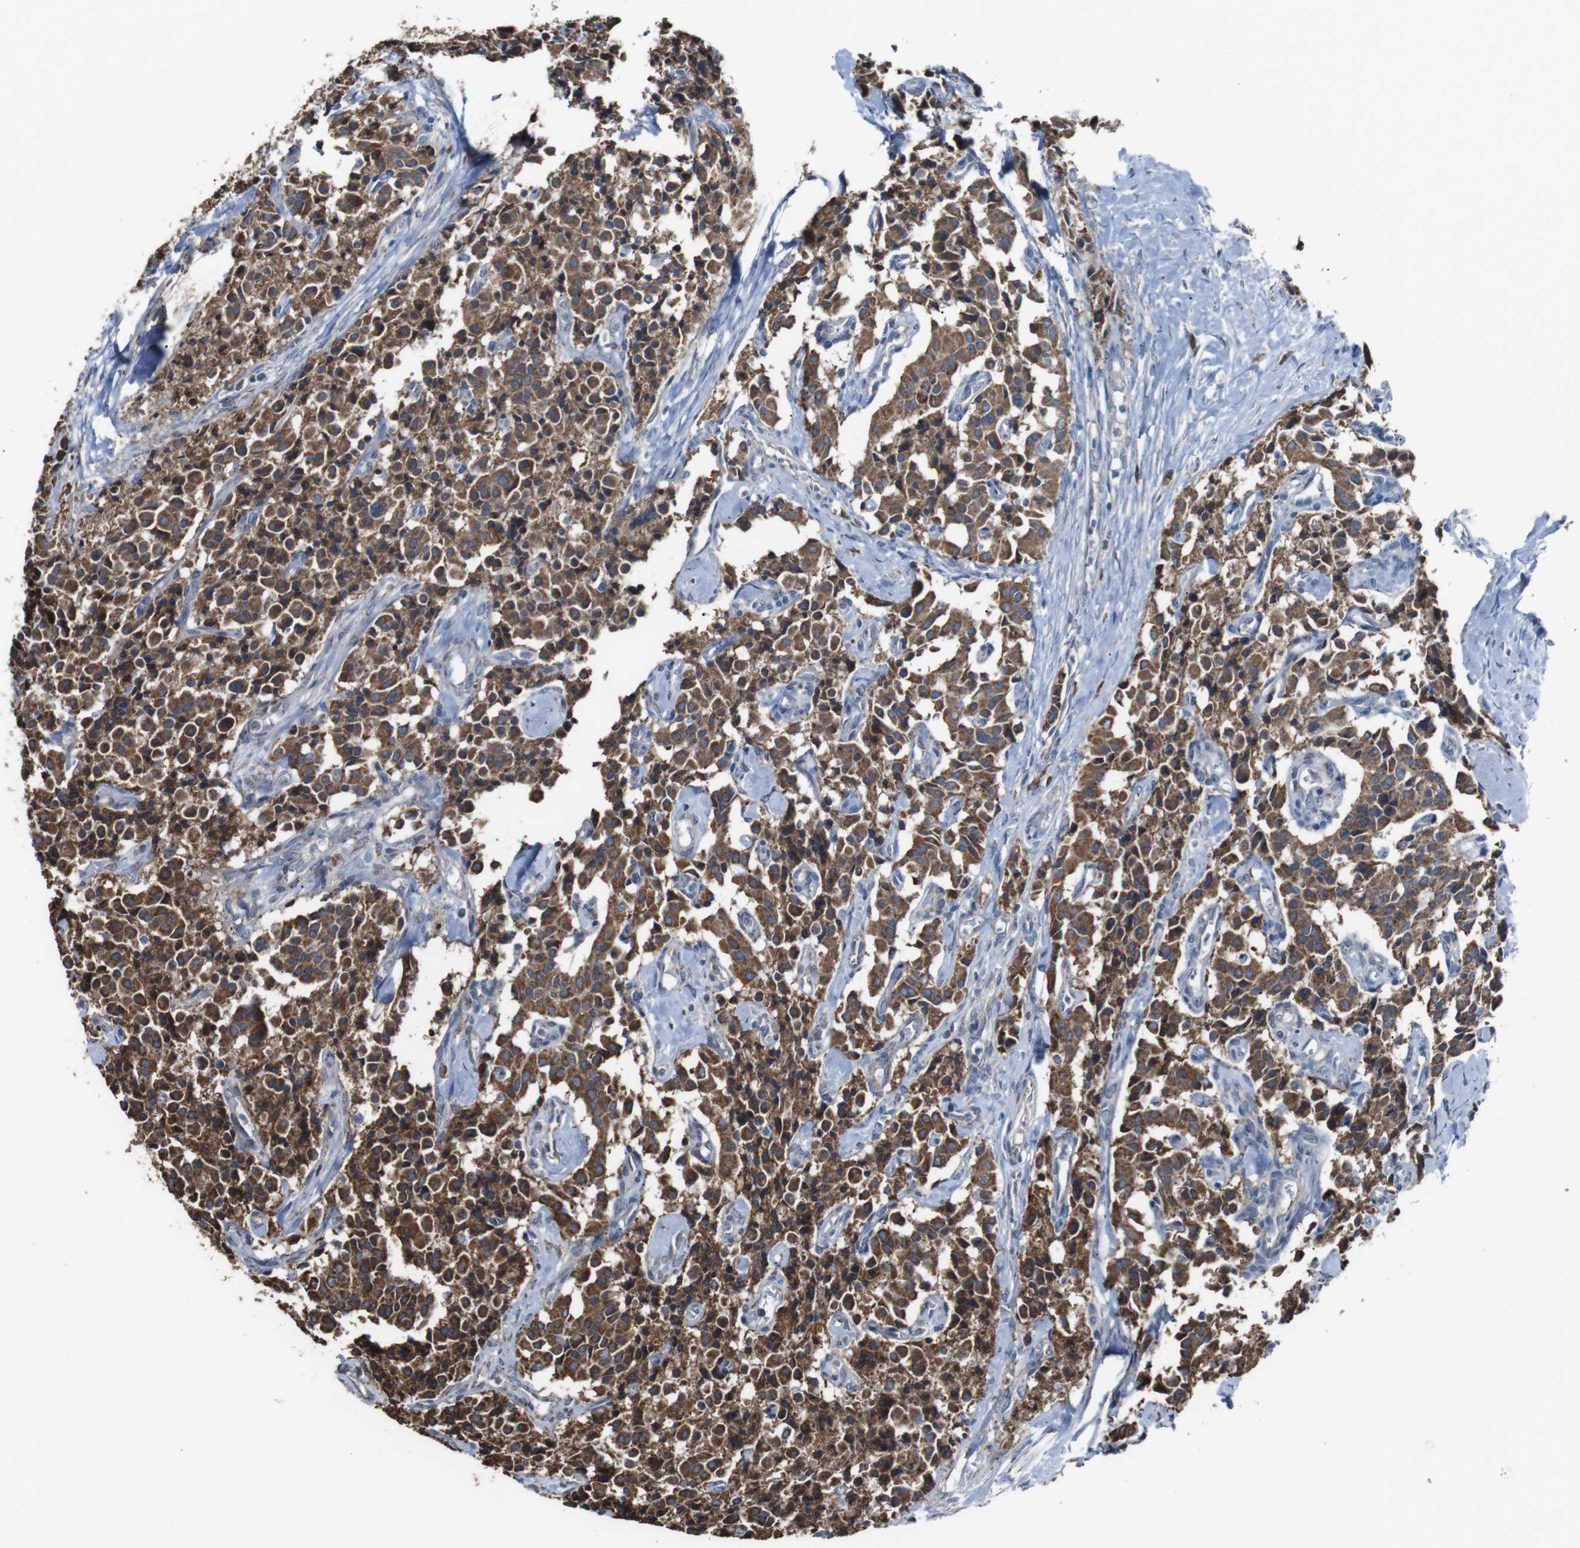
{"staining": {"intensity": "moderate", "quantity": ">75%", "location": "cytoplasmic/membranous"}, "tissue": "carcinoid", "cell_type": "Tumor cells", "image_type": "cancer", "snomed": [{"axis": "morphology", "description": "Carcinoid, malignant, NOS"}, {"axis": "topography", "description": "Lung"}], "caption": "Malignant carcinoid stained with DAB immunohistochemistry (IHC) exhibits medium levels of moderate cytoplasmic/membranous expression in approximately >75% of tumor cells.", "gene": "CISD2", "patient": {"sex": "male", "age": 30}}